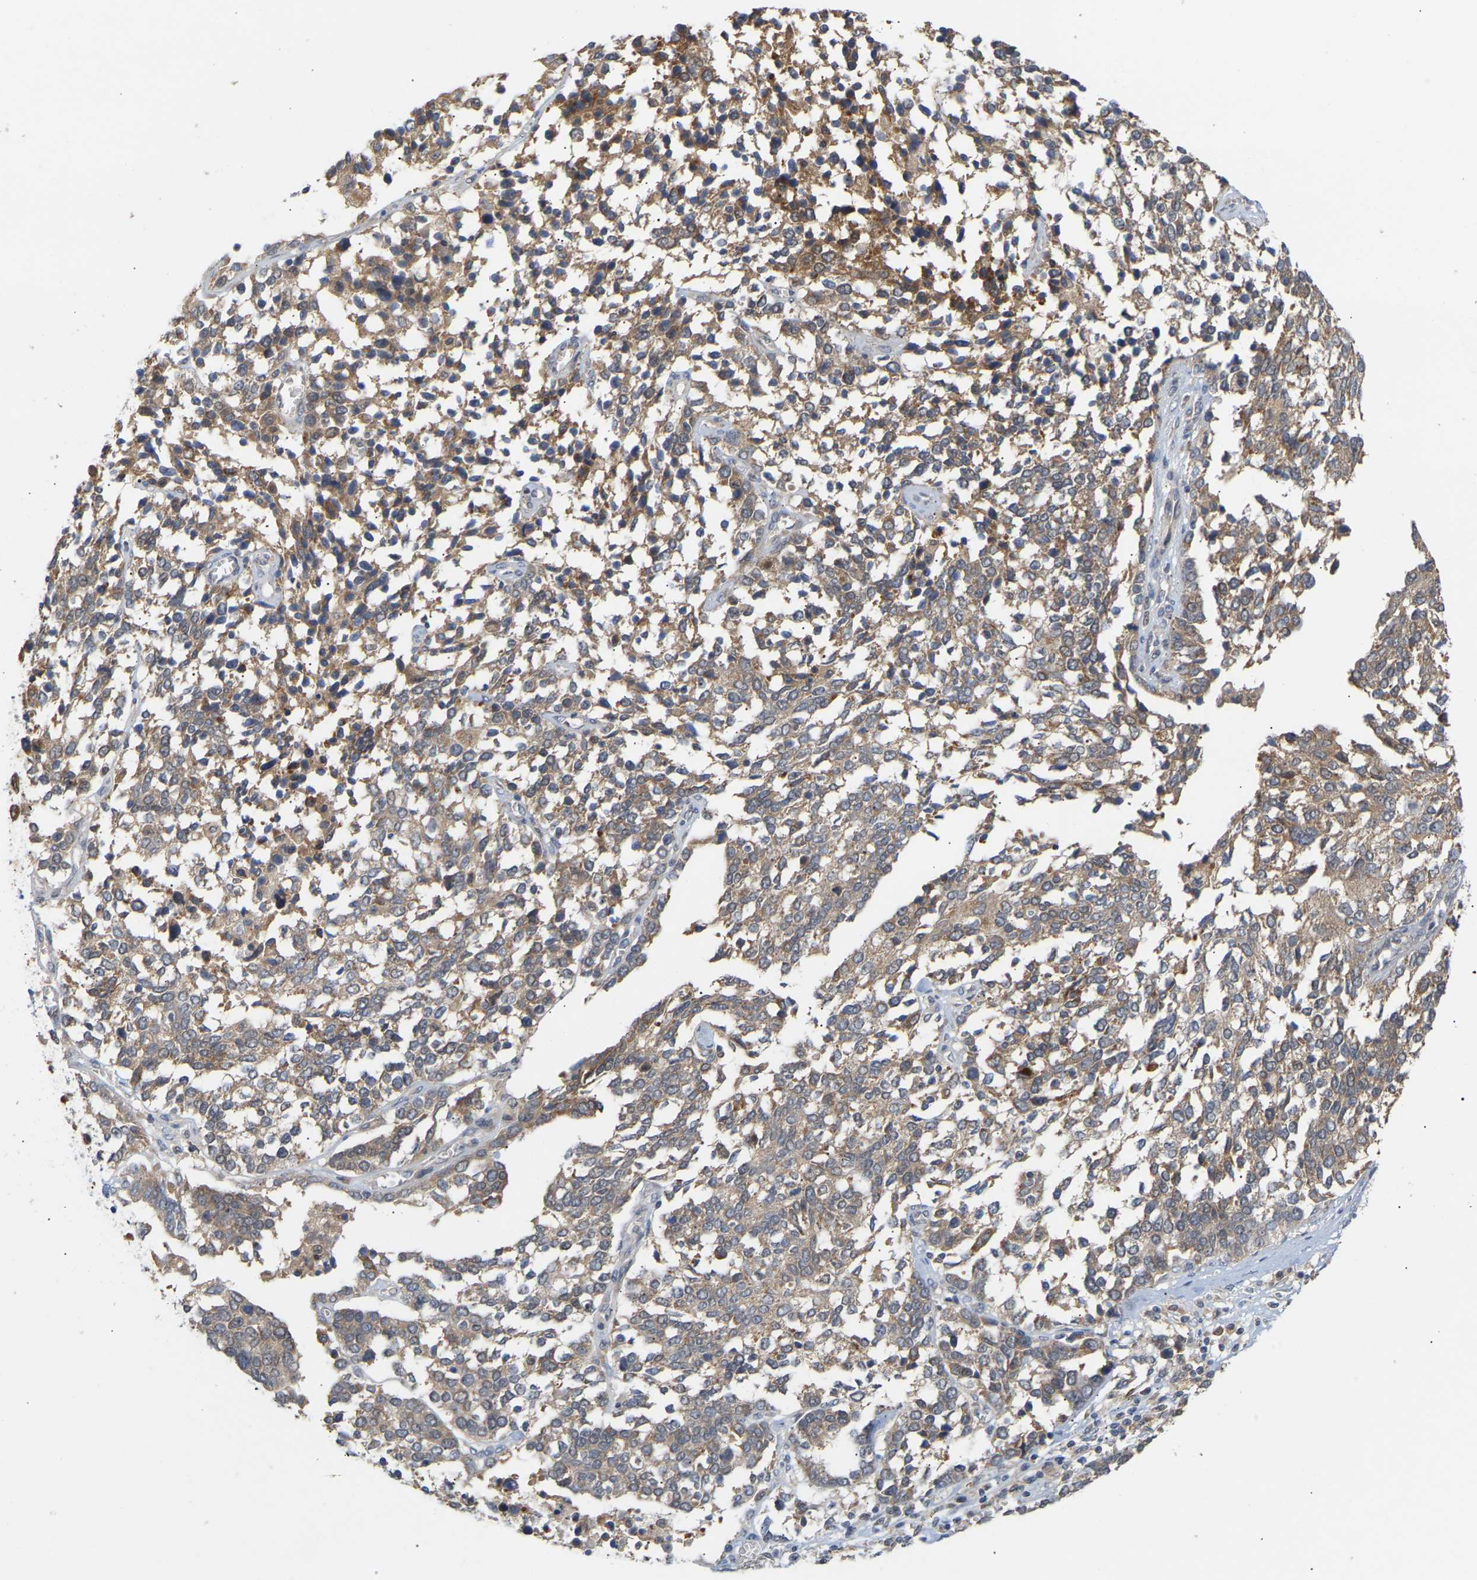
{"staining": {"intensity": "weak", "quantity": ">75%", "location": "cytoplasmic/membranous"}, "tissue": "ovarian cancer", "cell_type": "Tumor cells", "image_type": "cancer", "snomed": [{"axis": "morphology", "description": "Cystadenocarcinoma, serous, NOS"}, {"axis": "topography", "description": "Ovary"}], "caption": "Weak cytoplasmic/membranous protein staining is appreciated in approximately >75% of tumor cells in ovarian cancer.", "gene": "TPMT", "patient": {"sex": "female", "age": 44}}